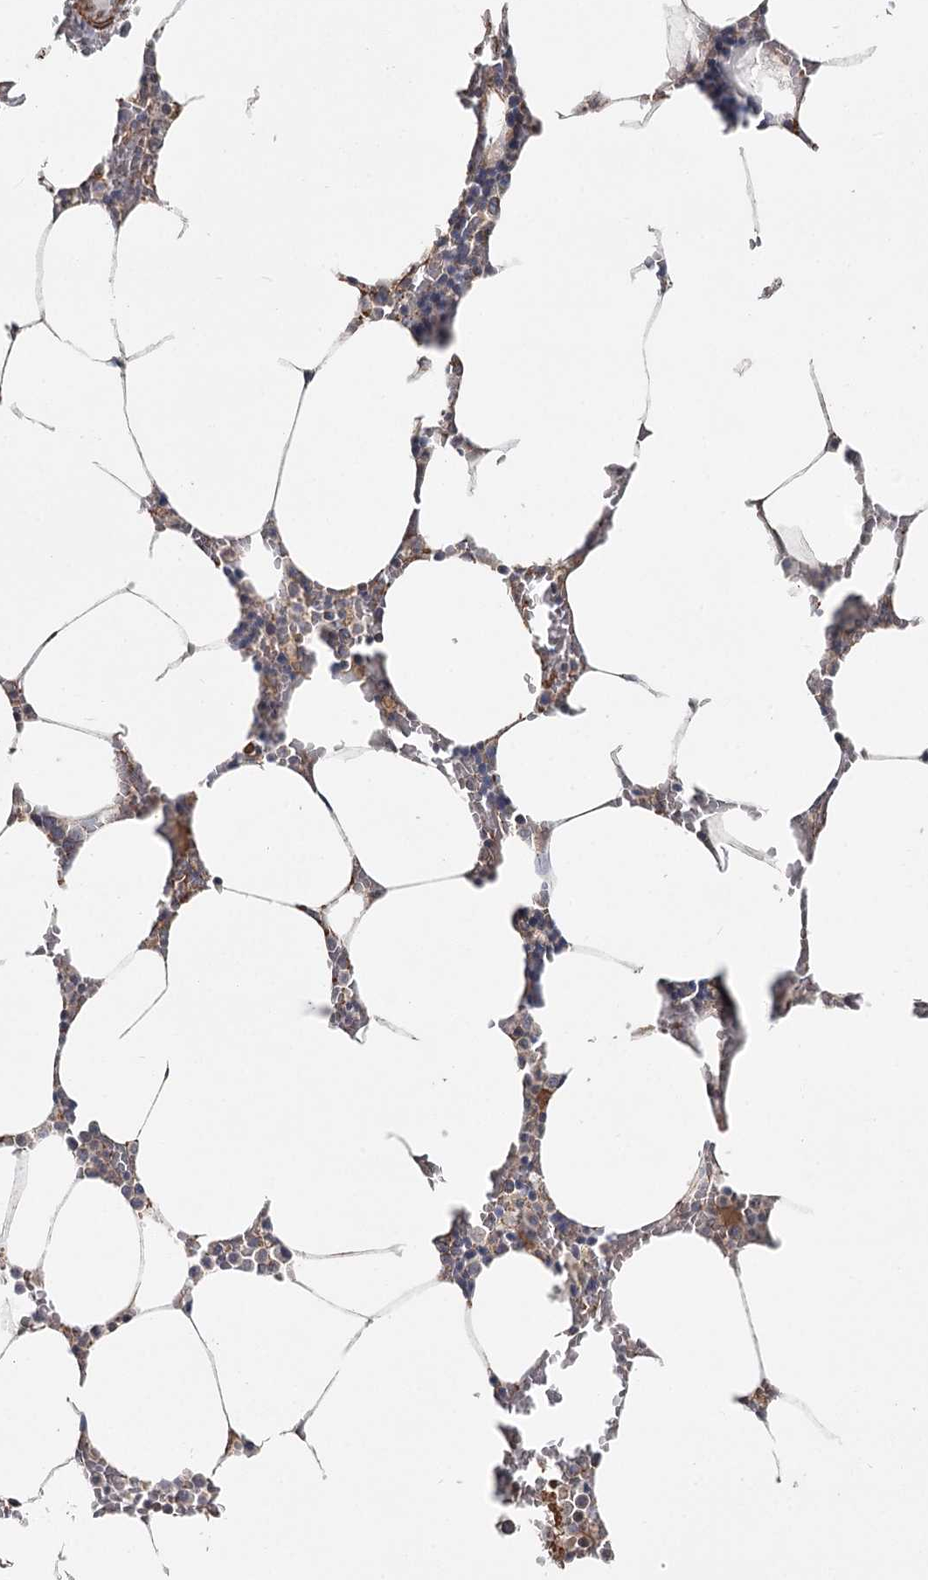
{"staining": {"intensity": "weak", "quantity": "<25%", "location": "cytoplasmic/membranous"}, "tissue": "bone marrow", "cell_type": "Hematopoietic cells", "image_type": "normal", "snomed": [{"axis": "morphology", "description": "Normal tissue, NOS"}, {"axis": "topography", "description": "Bone marrow"}], "caption": "Bone marrow was stained to show a protein in brown. There is no significant staining in hematopoietic cells. (DAB immunohistochemistry, high magnification).", "gene": "DHRS9", "patient": {"sex": "male", "age": 70}}